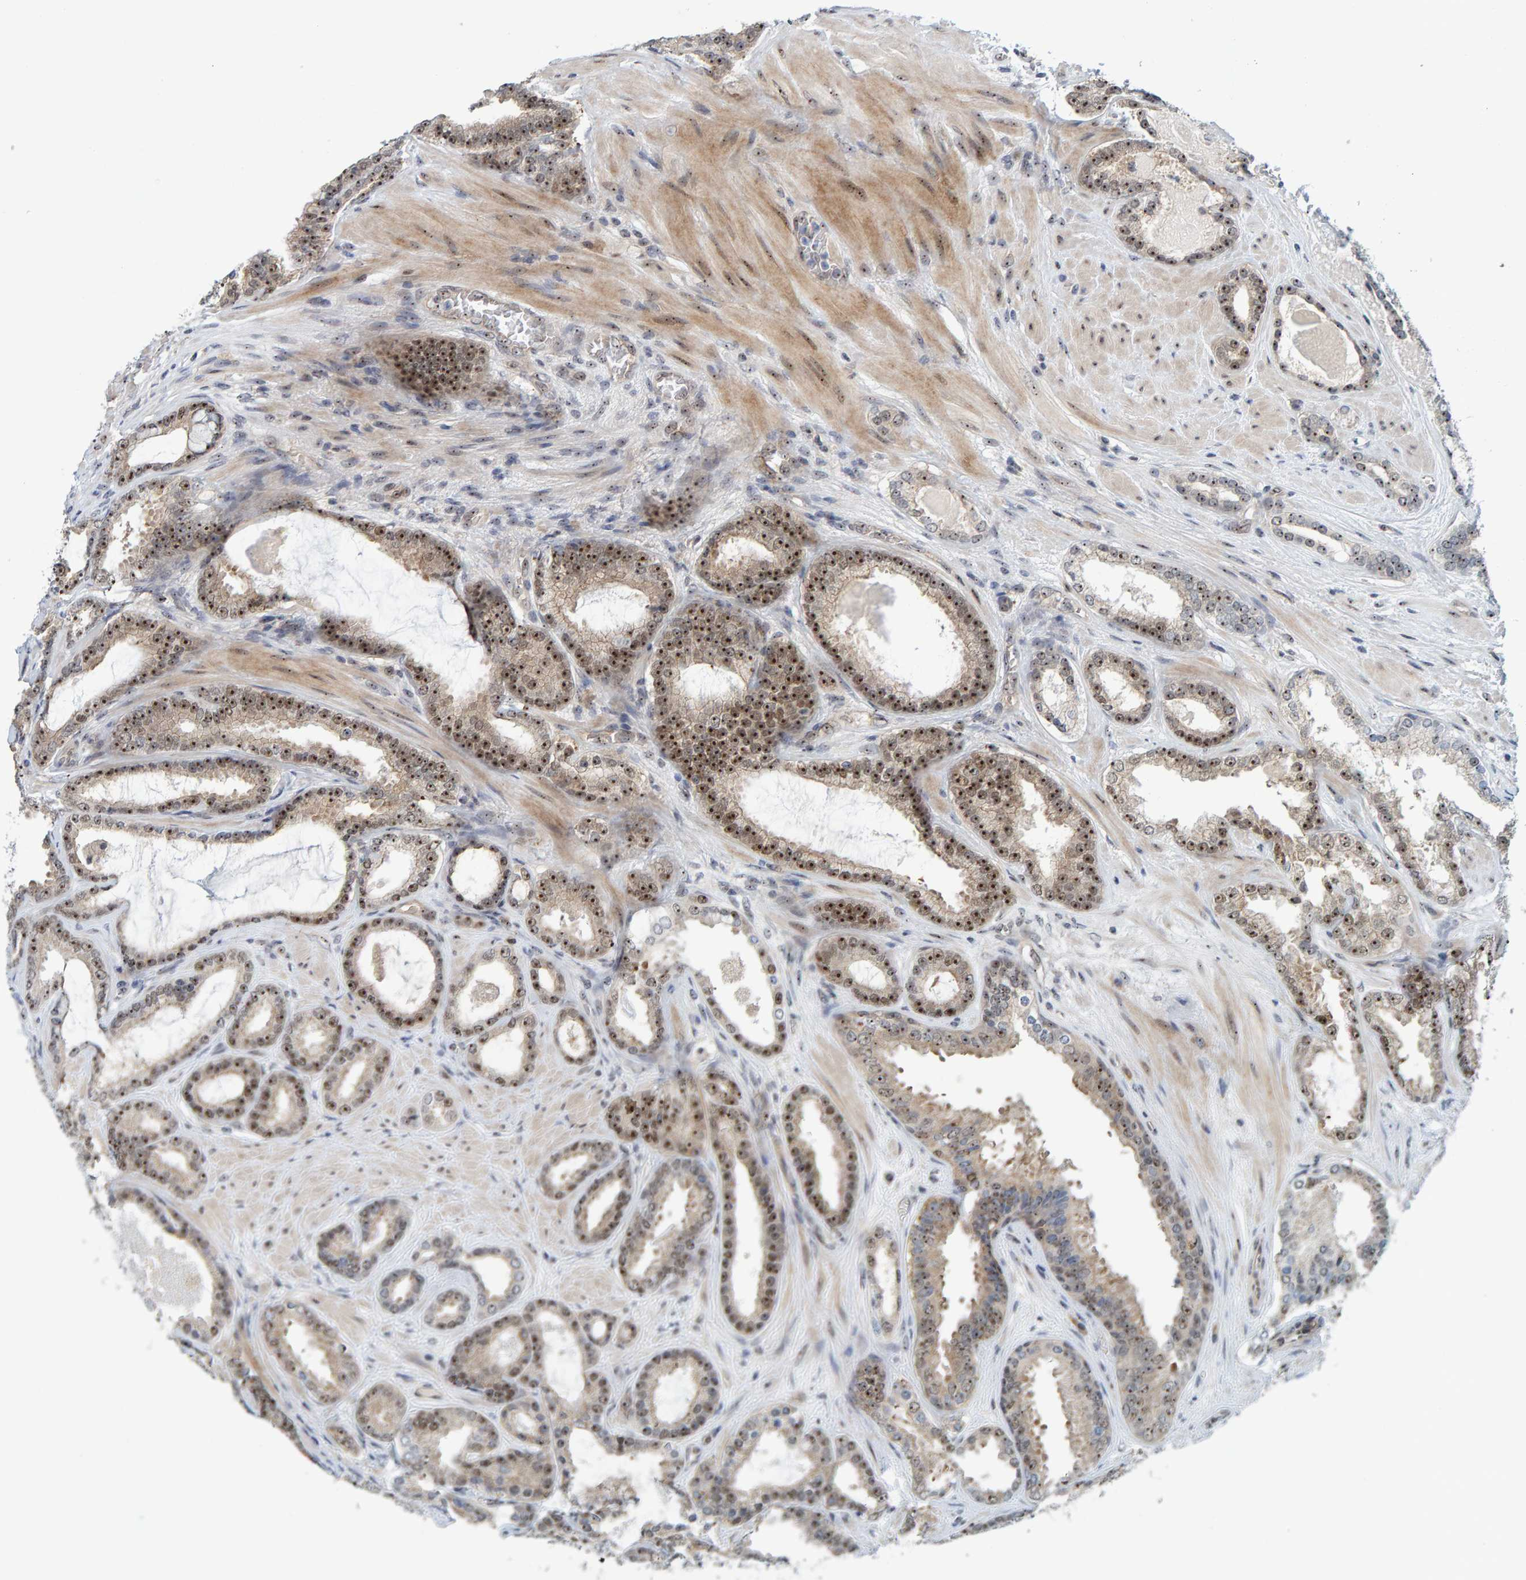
{"staining": {"intensity": "moderate", "quantity": ">75%", "location": "cytoplasmic/membranous,nuclear"}, "tissue": "prostate cancer", "cell_type": "Tumor cells", "image_type": "cancer", "snomed": [{"axis": "morphology", "description": "Adenocarcinoma, High grade"}, {"axis": "topography", "description": "Prostate"}], "caption": "Prostate cancer stained with a brown dye shows moderate cytoplasmic/membranous and nuclear positive positivity in approximately >75% of tumor cells.", "gene": "POLR1E", "patient": {"sex": "male", "age": 60}}